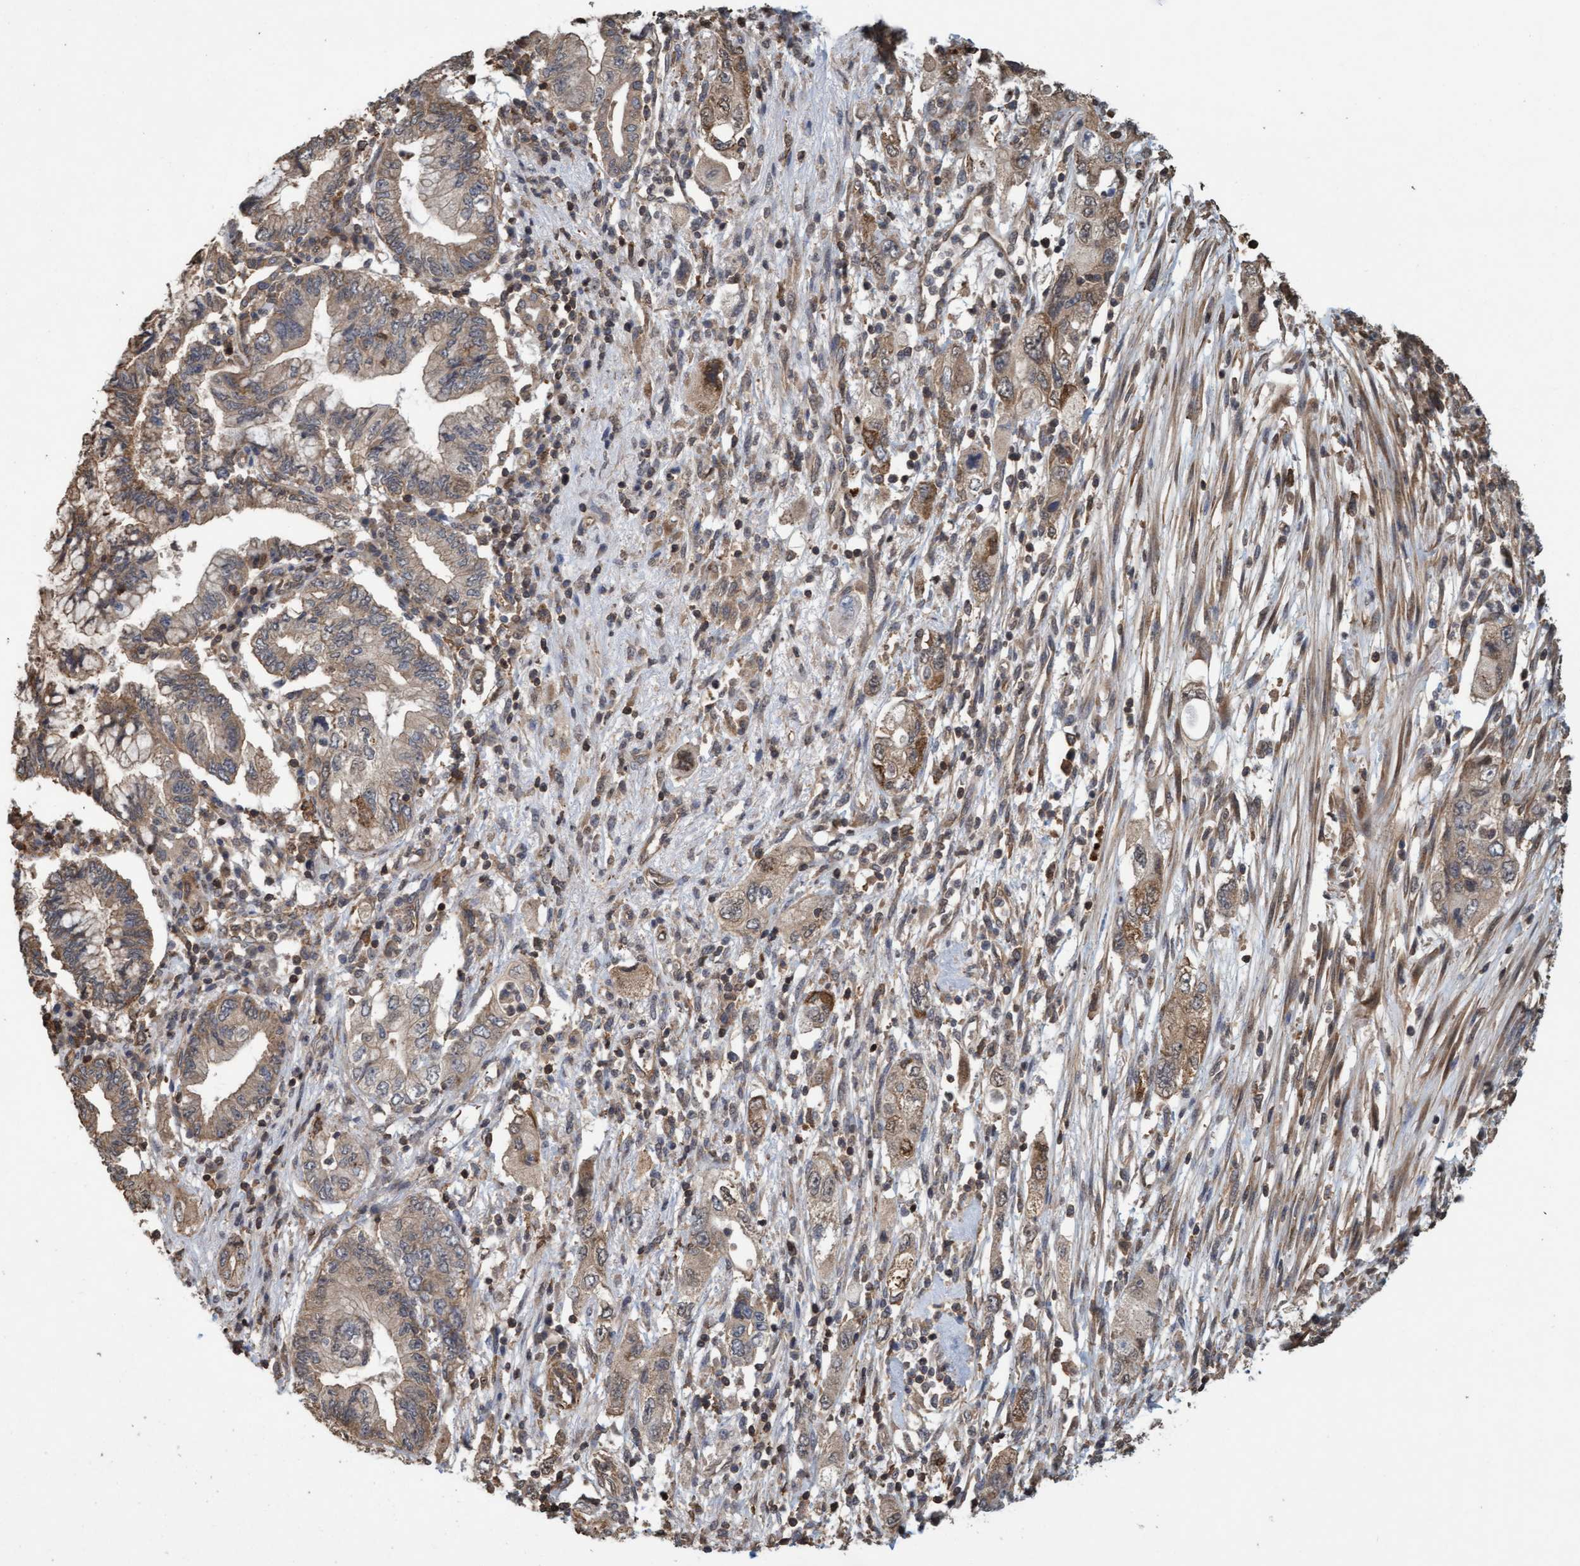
{"staining": {"intensity": "weak", "quantity": ">75%", "location": "cytoplasmic/membranous"}, "tissue": "pancreatic cancer", "cell_type": "Tumor cells", "image_type": "cancer", "snomed": [{"axis": "morphology", "description": "Adenocarcinoma, NOS"}, {"axis": "topography", "description": "Pancreas"}], "caption": "Pancreatic cancer stained with DAB immunohistochemistry exhibits low levels of weak cytoplasmic/membranous staining in approximately >75% of tumor cells. The staining was performed using DAB to visualize the protein expression in brown, while the nuclei were stained in blue with hematoxylin (Magnification: 20x).", "gene": "FXR2", "patient": {"sex": "female", "age": 73}}